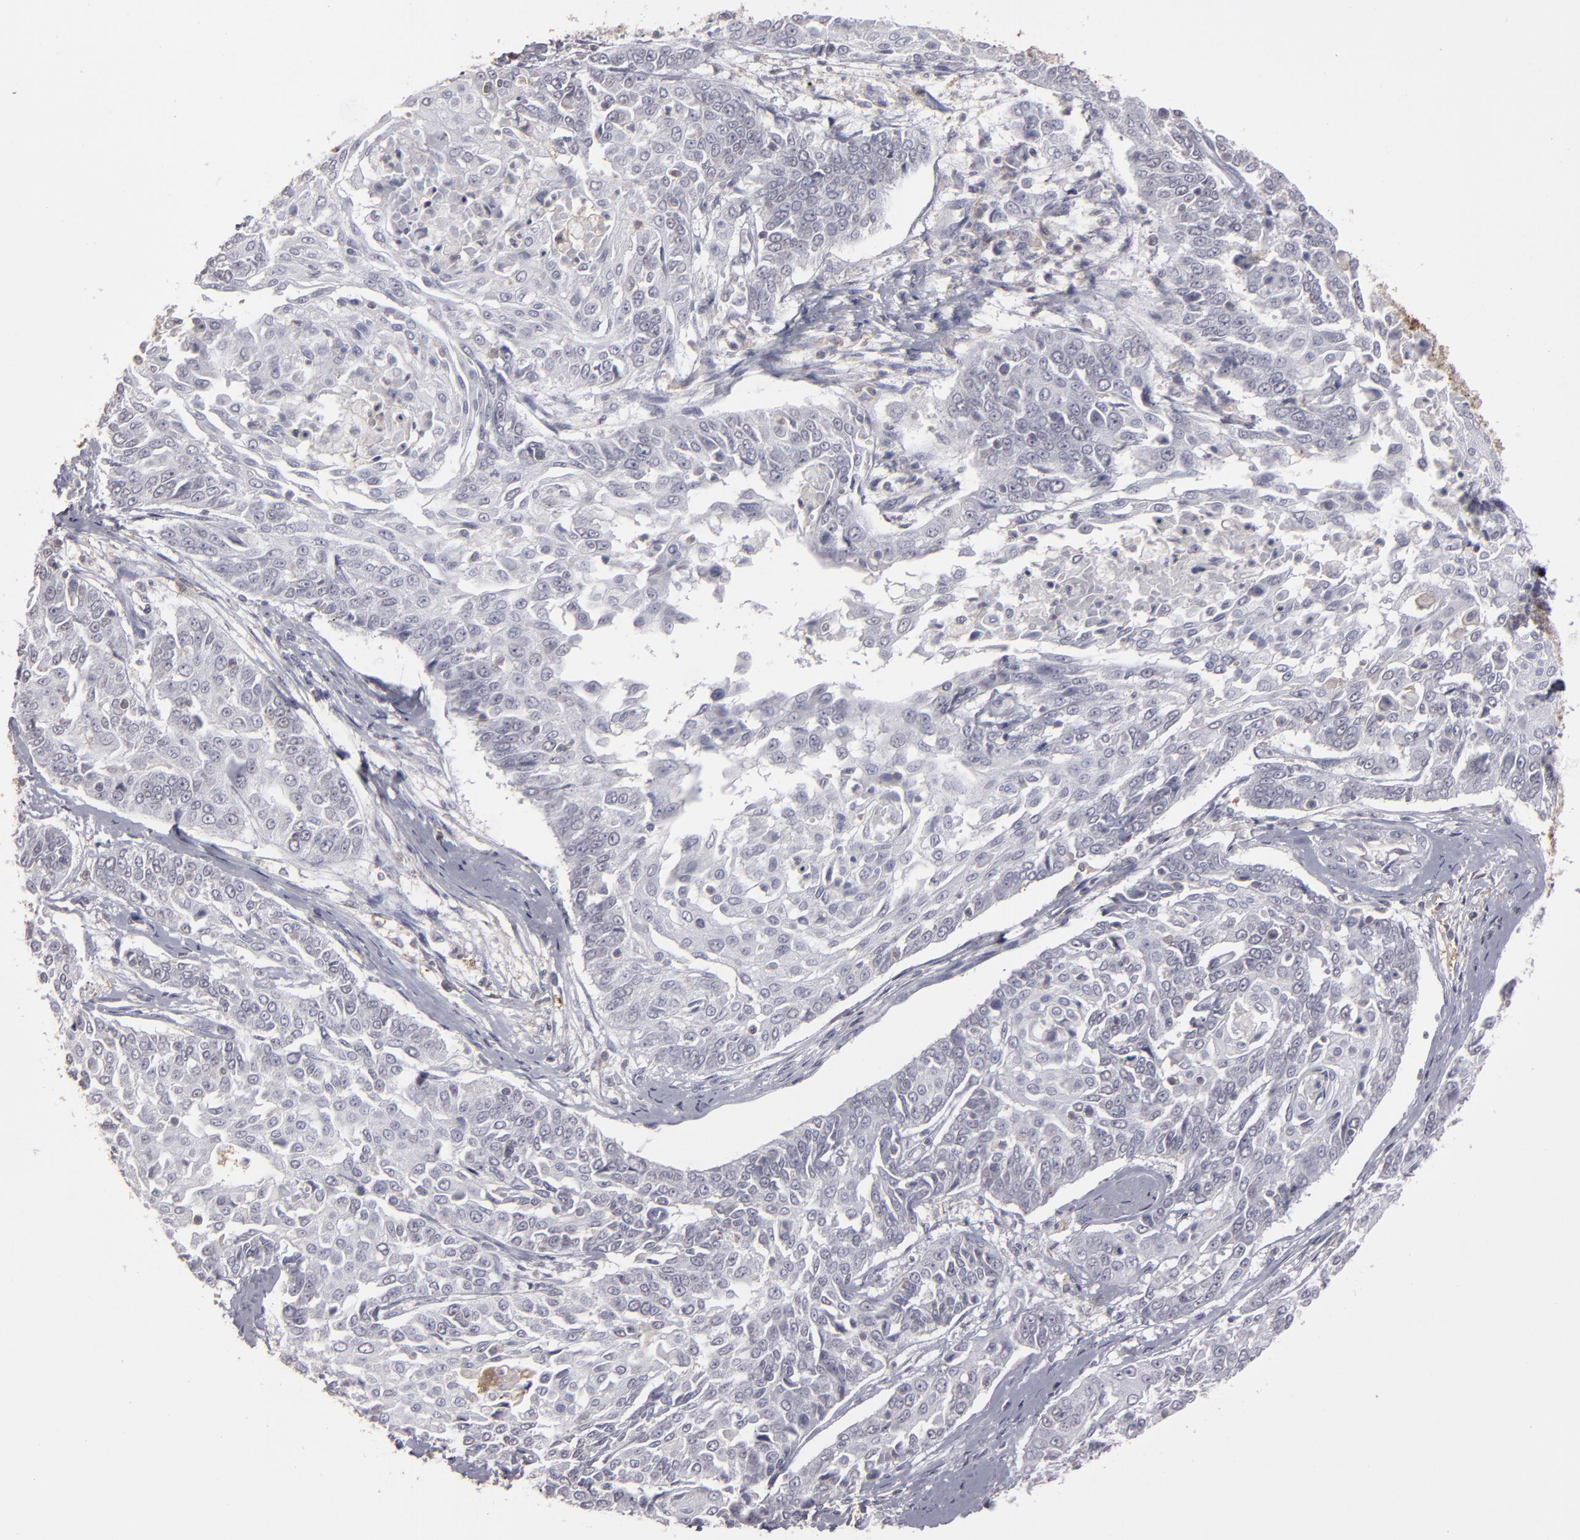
{"staining": {"intensity": "negative", "quantity": "none", "location": "none"}, "tissue": "cervical cancer", "cell_type": "Tumor cells", "image_type": "cancer", "snomed": [{"axis": "morphology", "description": "Squamous cell carcinoma, NOS"}, {"axis": "topography", "description": "Cervix"}], "caption": "Human cervical squamous cell carcinoma stained for a protein using IHC demonstrates no expression in tumor cells.", "gene": "SEMA3G", "patient": {"sex": "female", "age": 64}}